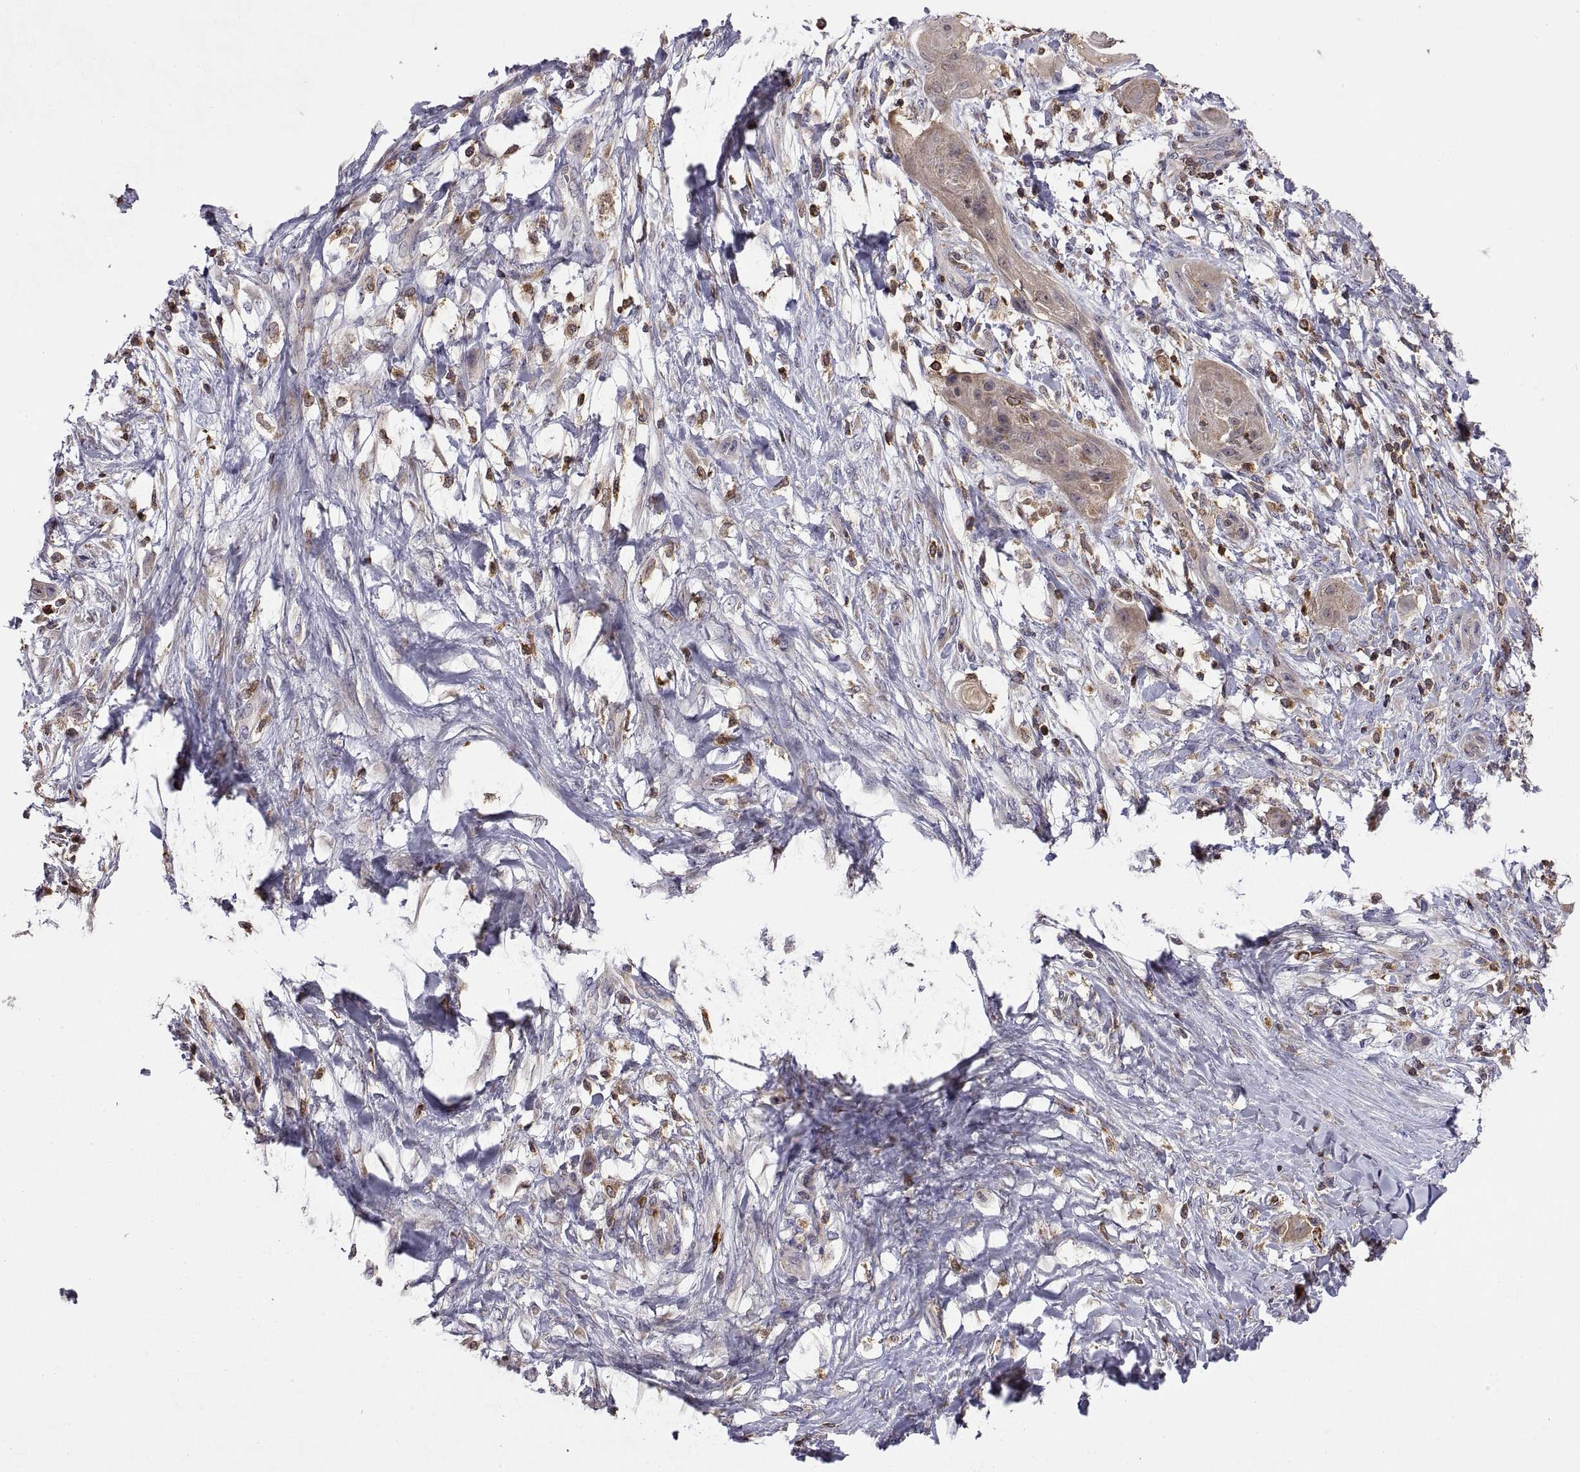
{"staining": {"intensity": "negative", "quantity": "none", "location": "none"}, "tissue": "skin cancer", "cell_type": "Tumor cells", "image_type": "cancer", "snomed": [{"axis": "morphology", "description": "Squamous cell carcinoma, NOS"}, {"axis": "topography", "description": "Skin"}], "caption": "Immunohistochemical staining of squamous cell carcinoma (skin) shows no significant expression in tumor cells.", "gene": "ACAP1", "patient": {"sex": "male", "age": 62}}